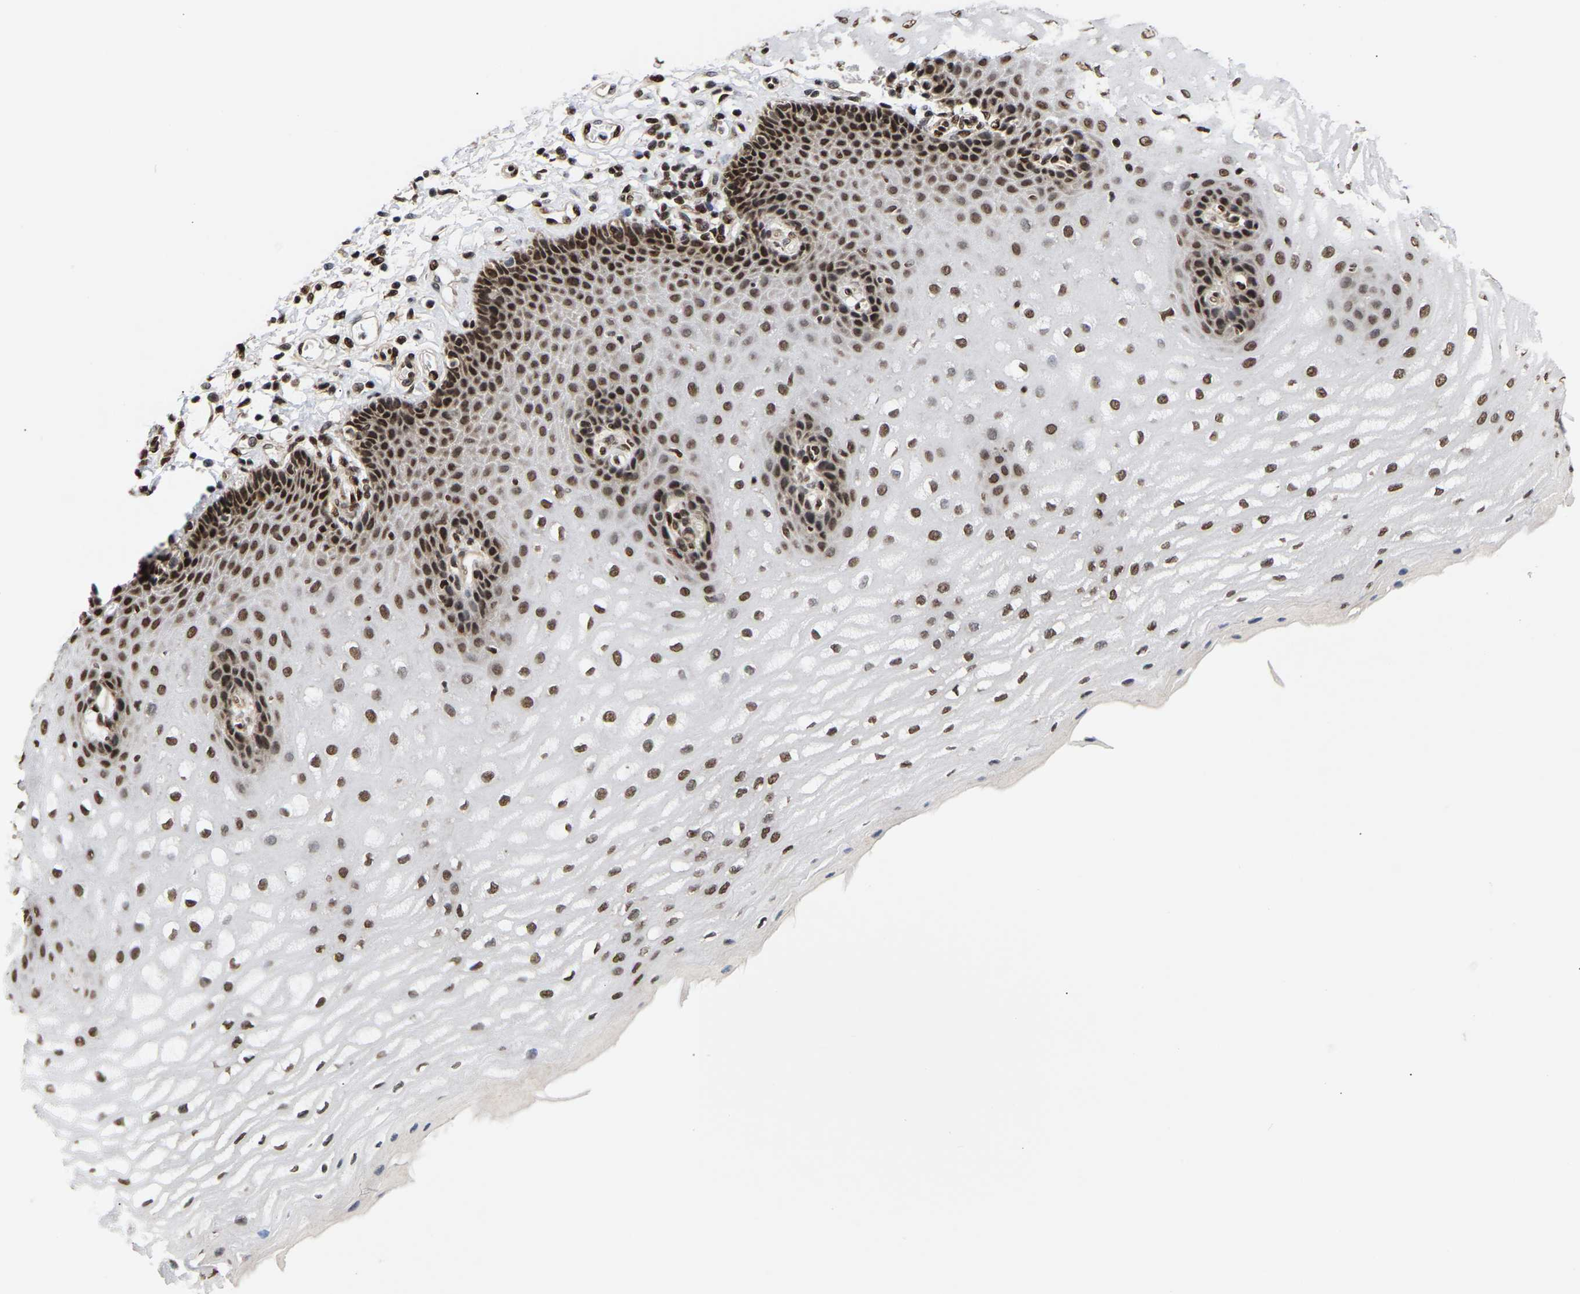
{"staining": {"intensity": "strong", "quantity": ">75%", "location": "nuclear"}, "tissue": "esophagus", "cell_type": "Squamous epithelial cells", "image_type": "normal", "snomed": [{"axis": "morphology", "description": "Normal tissue, NOS"}, {"axis": "topography", "description": "Esophagus"}], "caption": "This image exhibits normal esophagus stained with immunohistochemistry to label a protein in brown. The nuclear of squamous epithelial cells show strong positivity for the protein. Nuclei are counter-stained blue.", "gene": "PSIP1", "patient": {"sex": "male", "age": 54}}